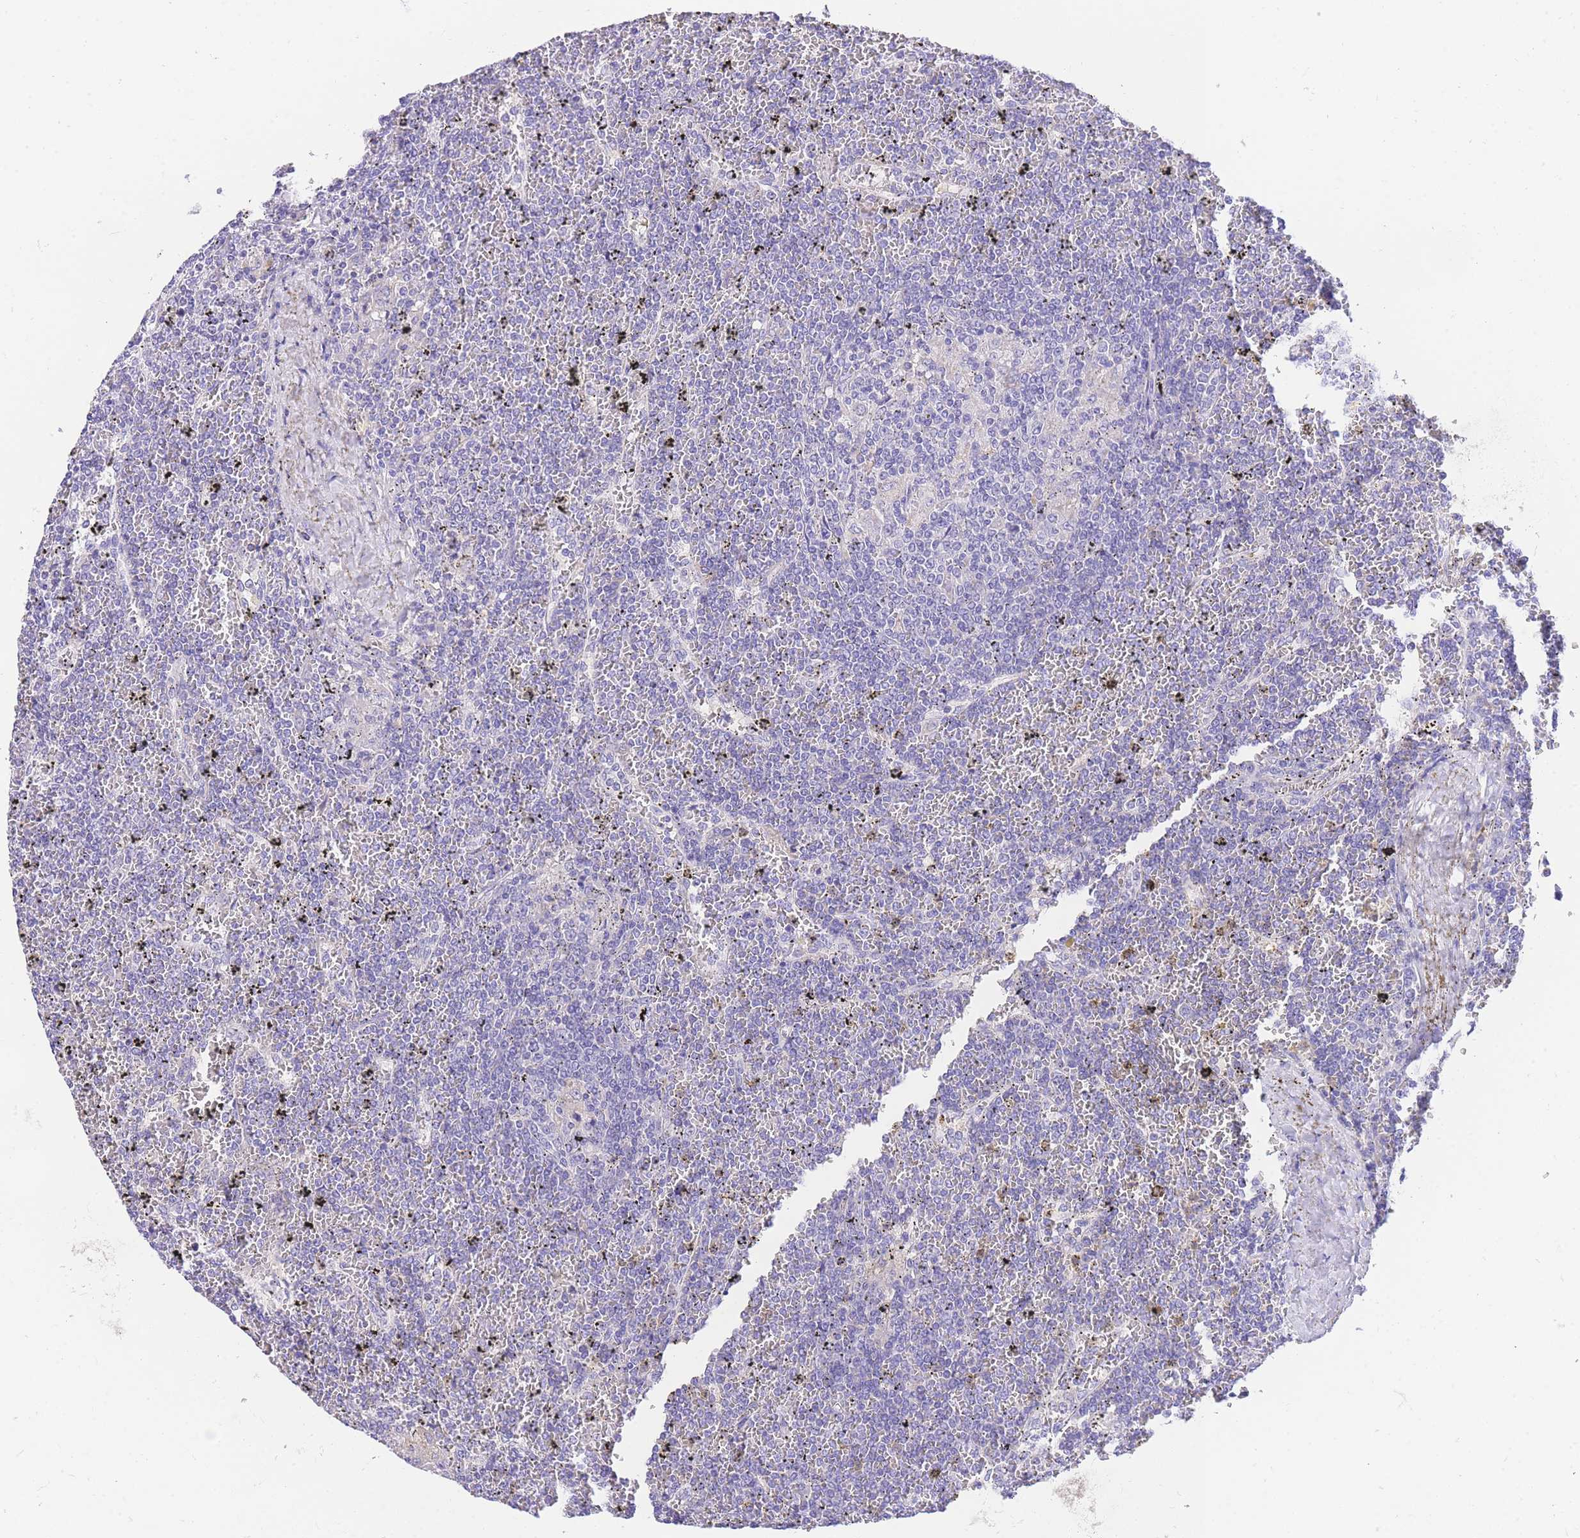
{"staining": {"intensity": "negative", "quantity": "none", "location": "none"}, "tissue": "lymphoma", "cell_type": "Tumor cells", "image_type": "cancer", "snomed": [{"axis": "morphology", "description": "Malignant lymphoma, non-Hodgkin's type, Low grade"}, {"axis": "topography", "description": "Spleen"}], "caption": "DAB immunohistochemical staining of human lymphoma reveals no significant staining in tumor cells.", "gene": "EPN2", "patient": {"sex": "female", "age": 19}}